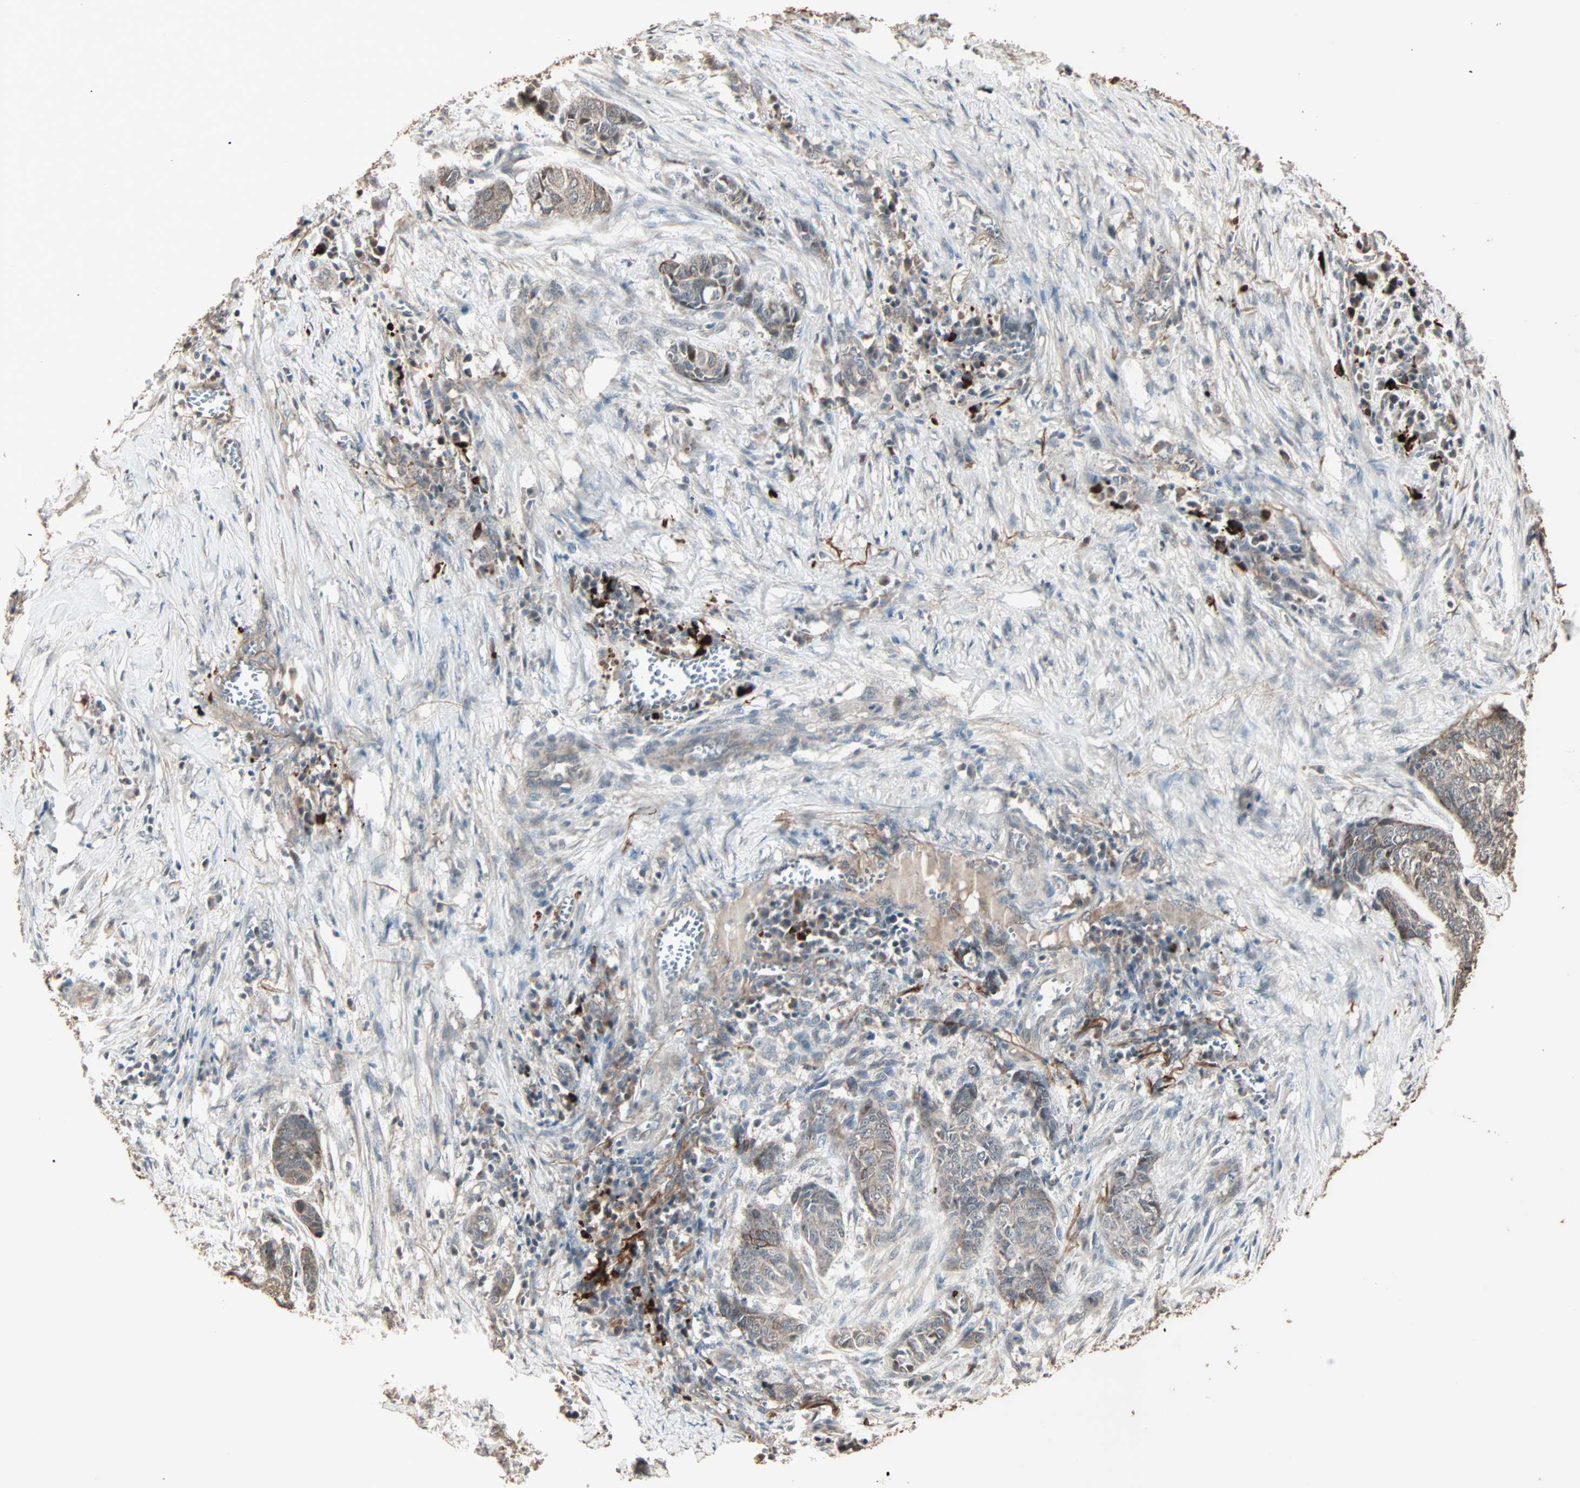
{"staining": {"intensity": "moderate", "quantity": "25%-75%", "location": "cytoplasmic/membranous"}, "tissue": "skin cancer", "cell_type": "Tumor cells", "image_type": "cancer", "snomed": [{"axis": "morphology", "description": "Basal cell carcinoma"}, {"axis": "topography", "description": "Skin"}], "caption": "Immunohistochemical staining of human skin cancer (basal cell carcinoma) displays medium levels of moderate cytoplasmic/membranous positivity in about 25%-75% of tumor cells.", "gene": "CALCRL", "patient": {"sex": "female", "age": 64}}